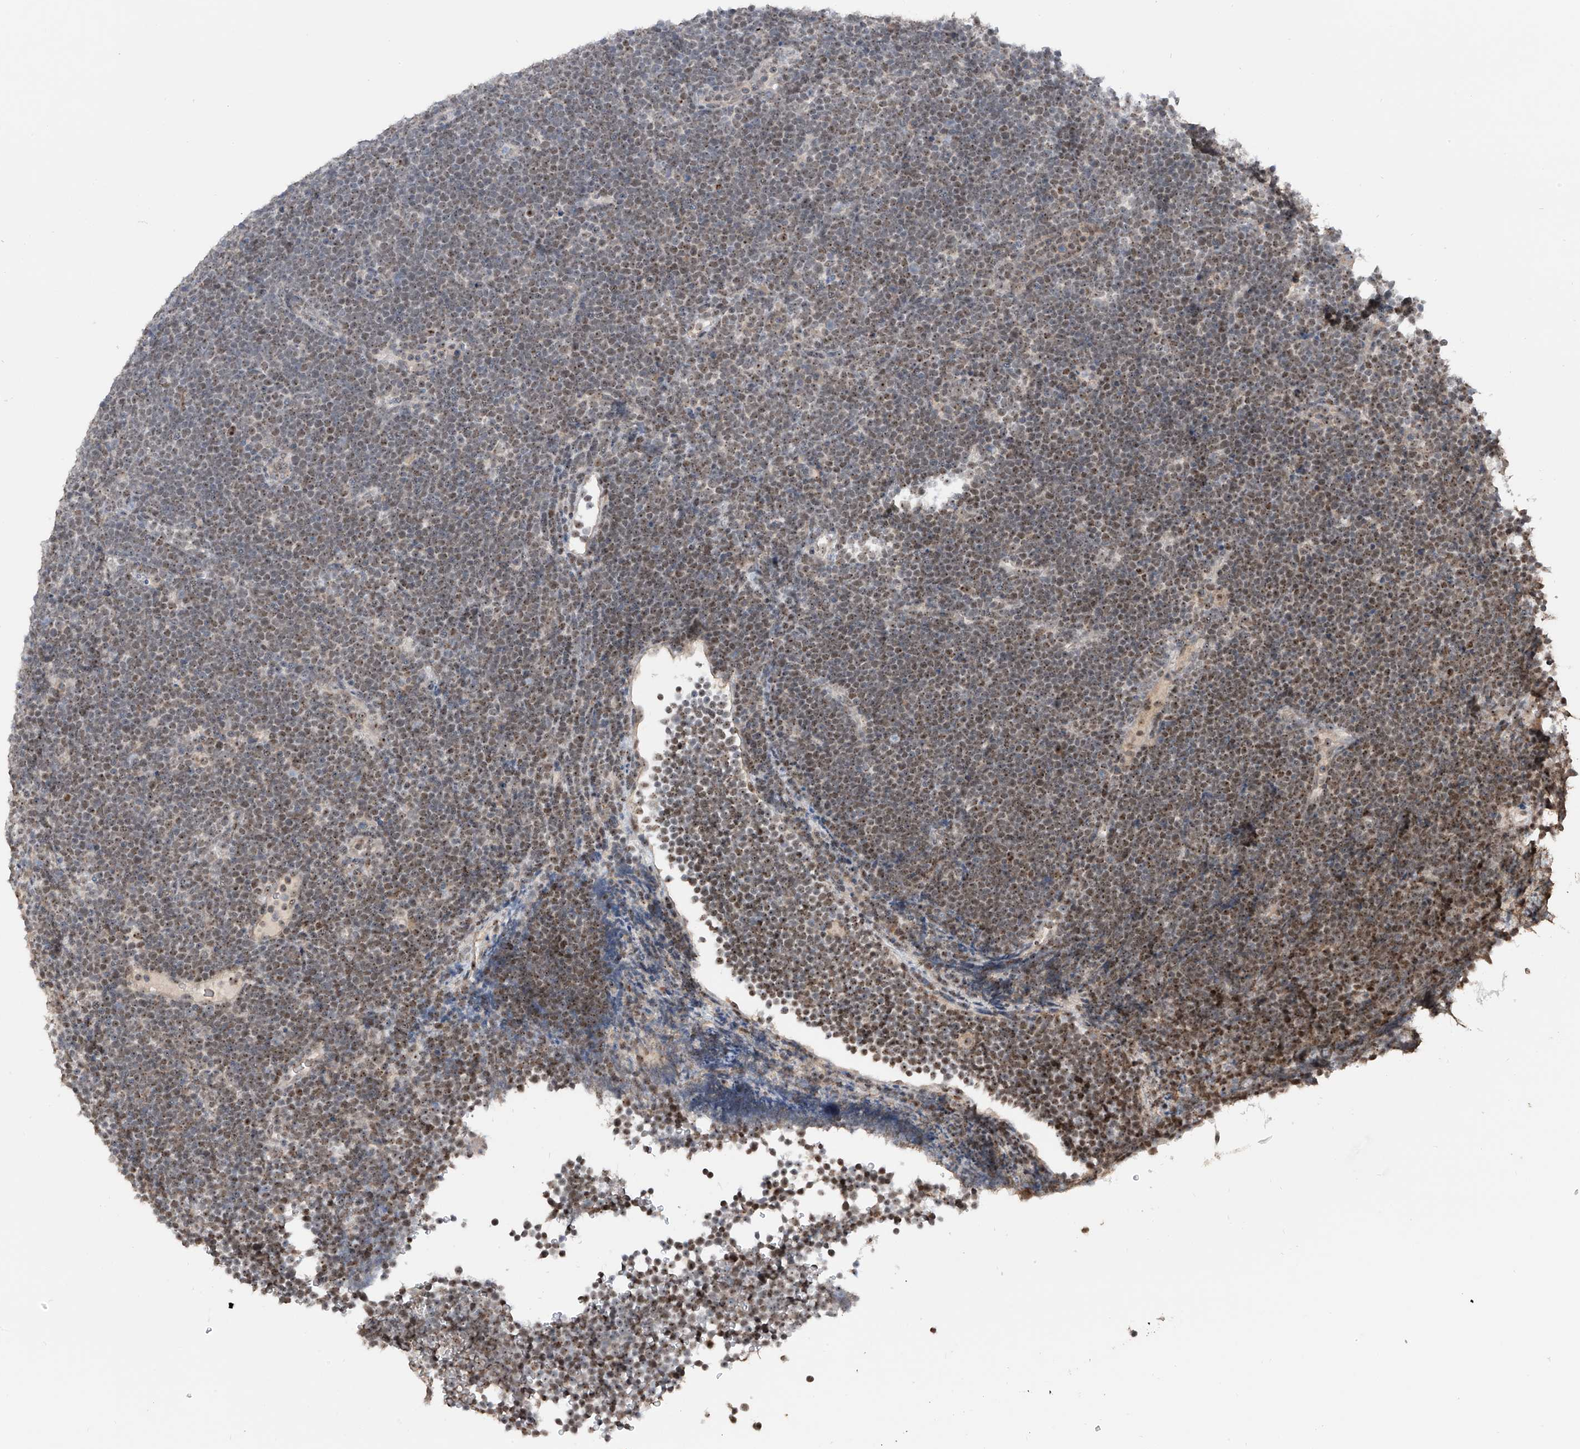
{"staining": {"intensity": "weak", "quantity": ">75%", "location": "nuclear"}, "tissue": "lymphoma", "cell_type": "Tumor cells", "image_type": "cancer", "snomed": [{"axis": "morphology", "description": "Malignant lymphoma, non-Hodgkin's type, High grade"}, {"axis": "topography", "description": "Lymph node"}], "caption": "Protein staining of lymphoma tissue displays weak nuclear staining in approximately >75% of tumor cells.", "gene": "C1orf131", "patient": {"sex": "male", "age": 13}}